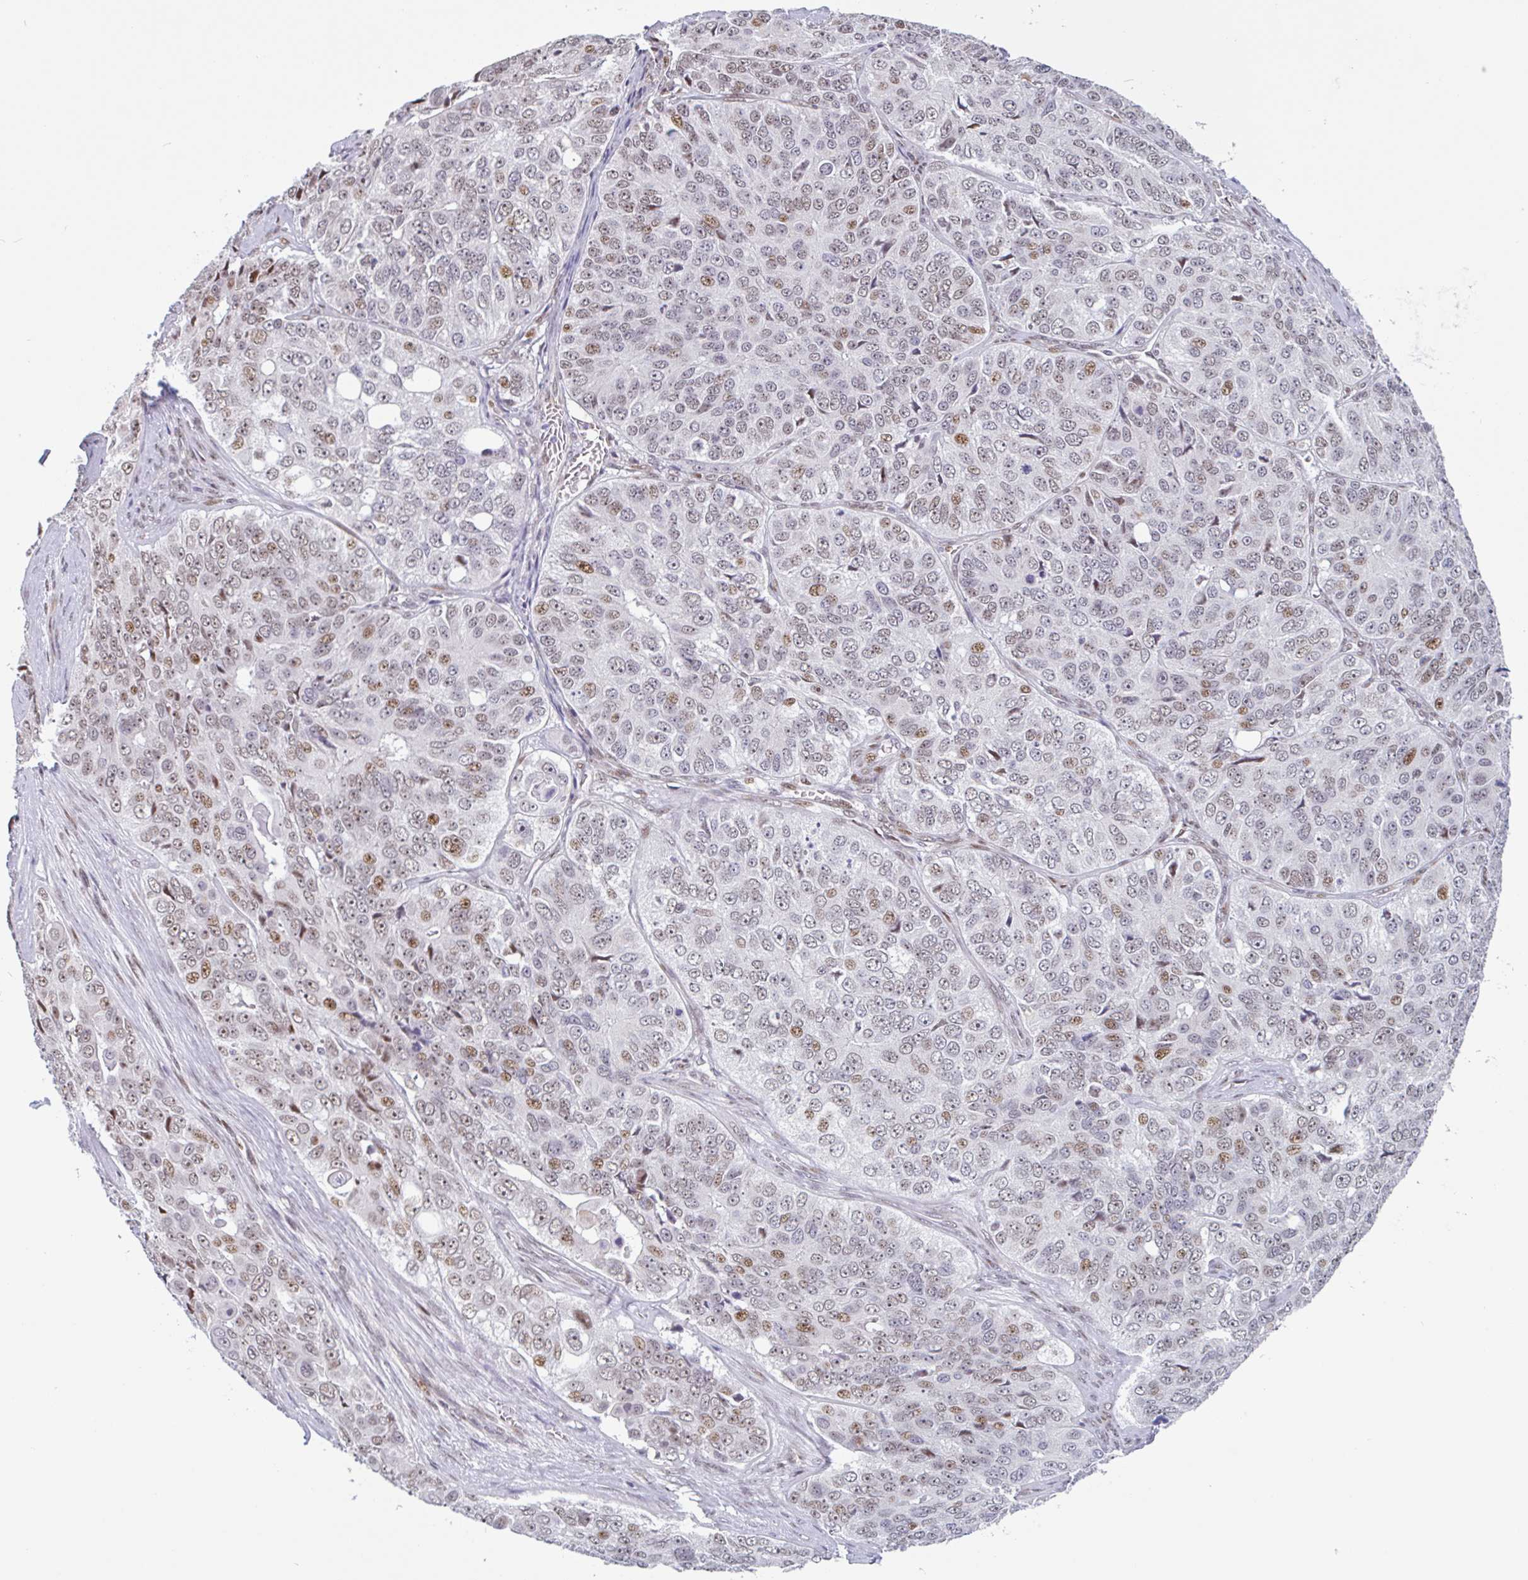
{"staining": {"intensity": "moderate", "quantity": "<25%", "location": "nuclear"}, "tissue": "ovarian cancer", "cell_type": "Tumor cells", "image_type": "cancer", "snomed": [{"axis": "morphology", "description": "Carcinoma, endometroid"}, {"axis": "topography", "description": "Ovary"}], "caption": "Protein staining of ovarian endometroid carcinoma tissue demonstrates moderate nuclear positivity in approximately <25% of tumor cells.", "gene": "TMEM119", "patient": {"sex": "female", "age": 51}}